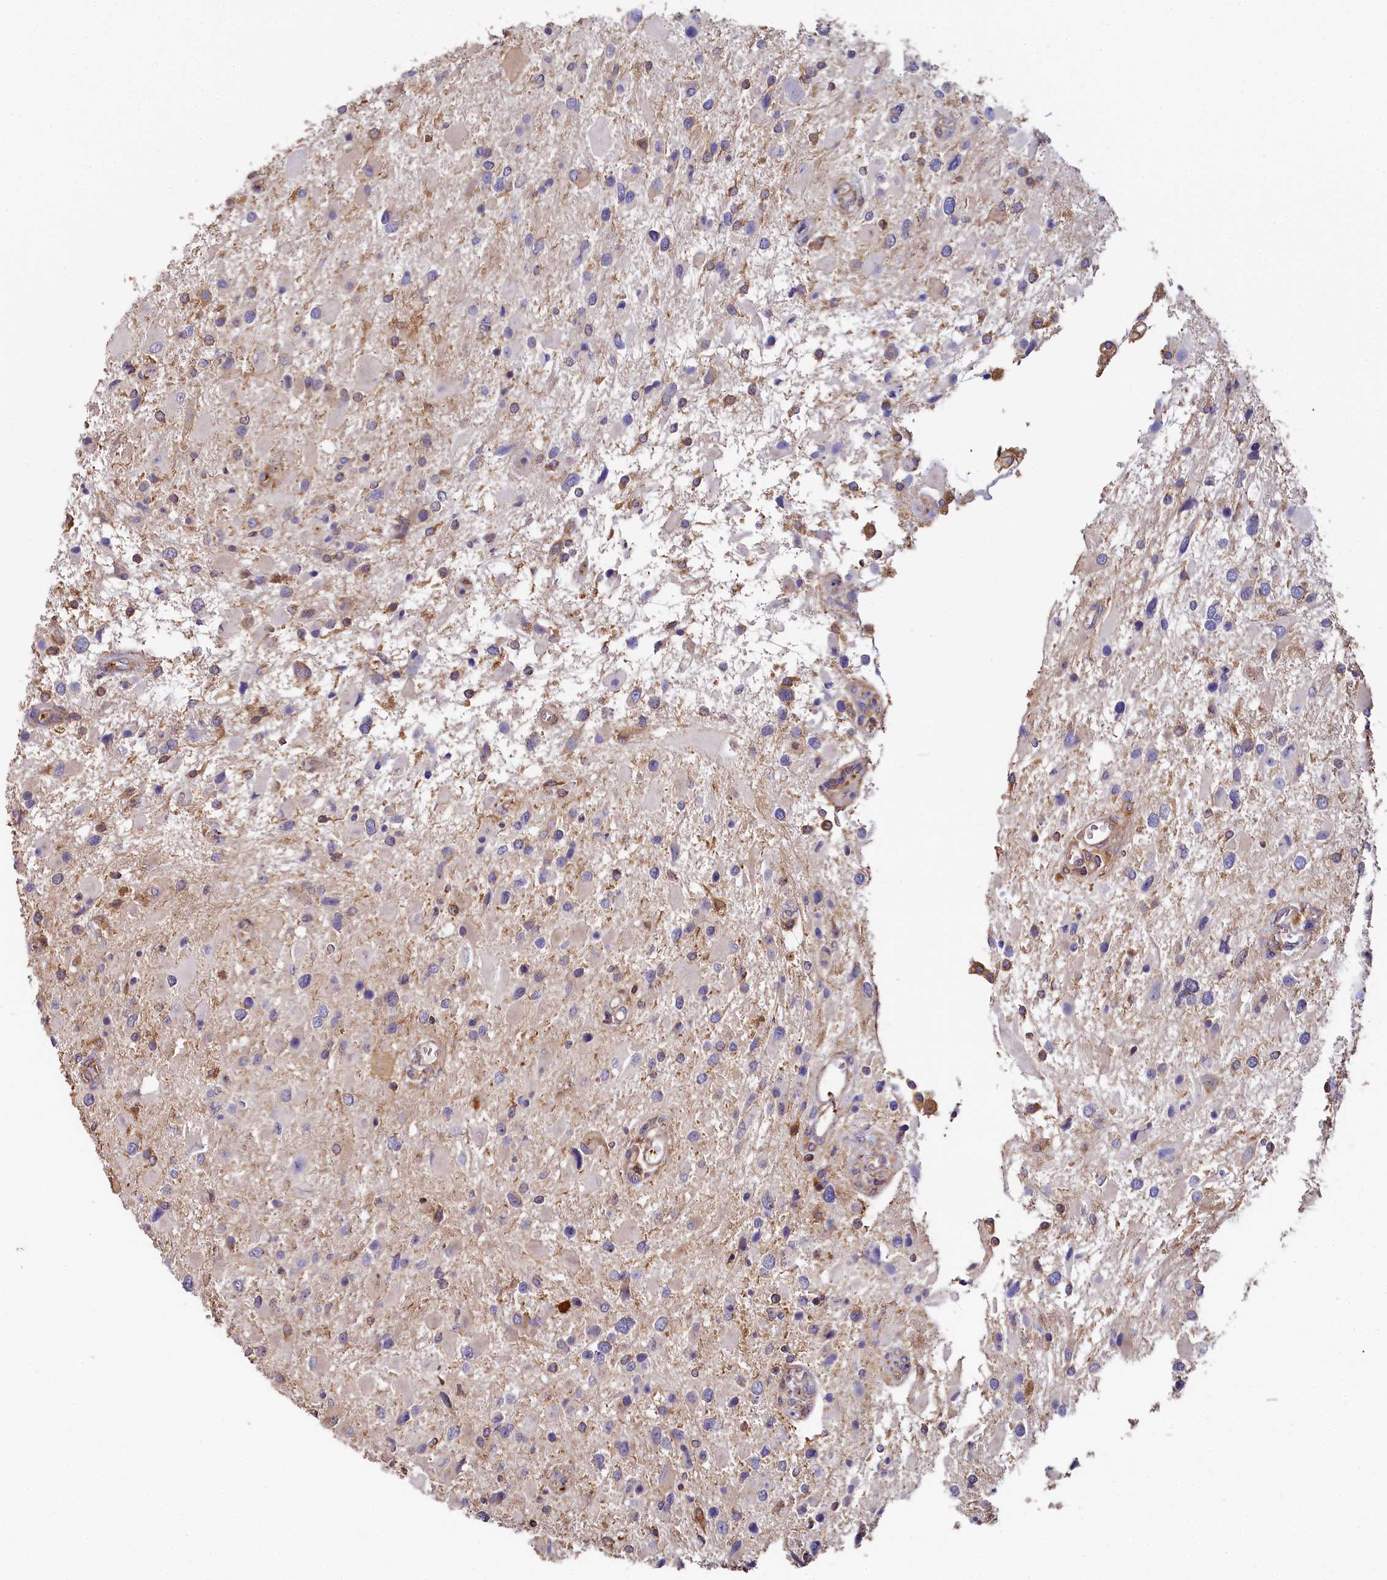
{"staining": {"intensity": "negative", "quantity": "none", "location": "none"}, "tissue": "glioma", "cell_type": "Tumor cells", "image_type": "cancer", "snomed": [{"axis": "morphology", "description": "Glioma, malignant, High grade"}, {"axis": "topography", "description": "Brain"}], "caption": "Immunohistochemistry photomicrograph of neoplastic tissue: glioma stained with DAB shows no significant protein expression in tumor cells.", "gene": "PPIP5K1", "patient": {"sex": "male", "age": 53}}